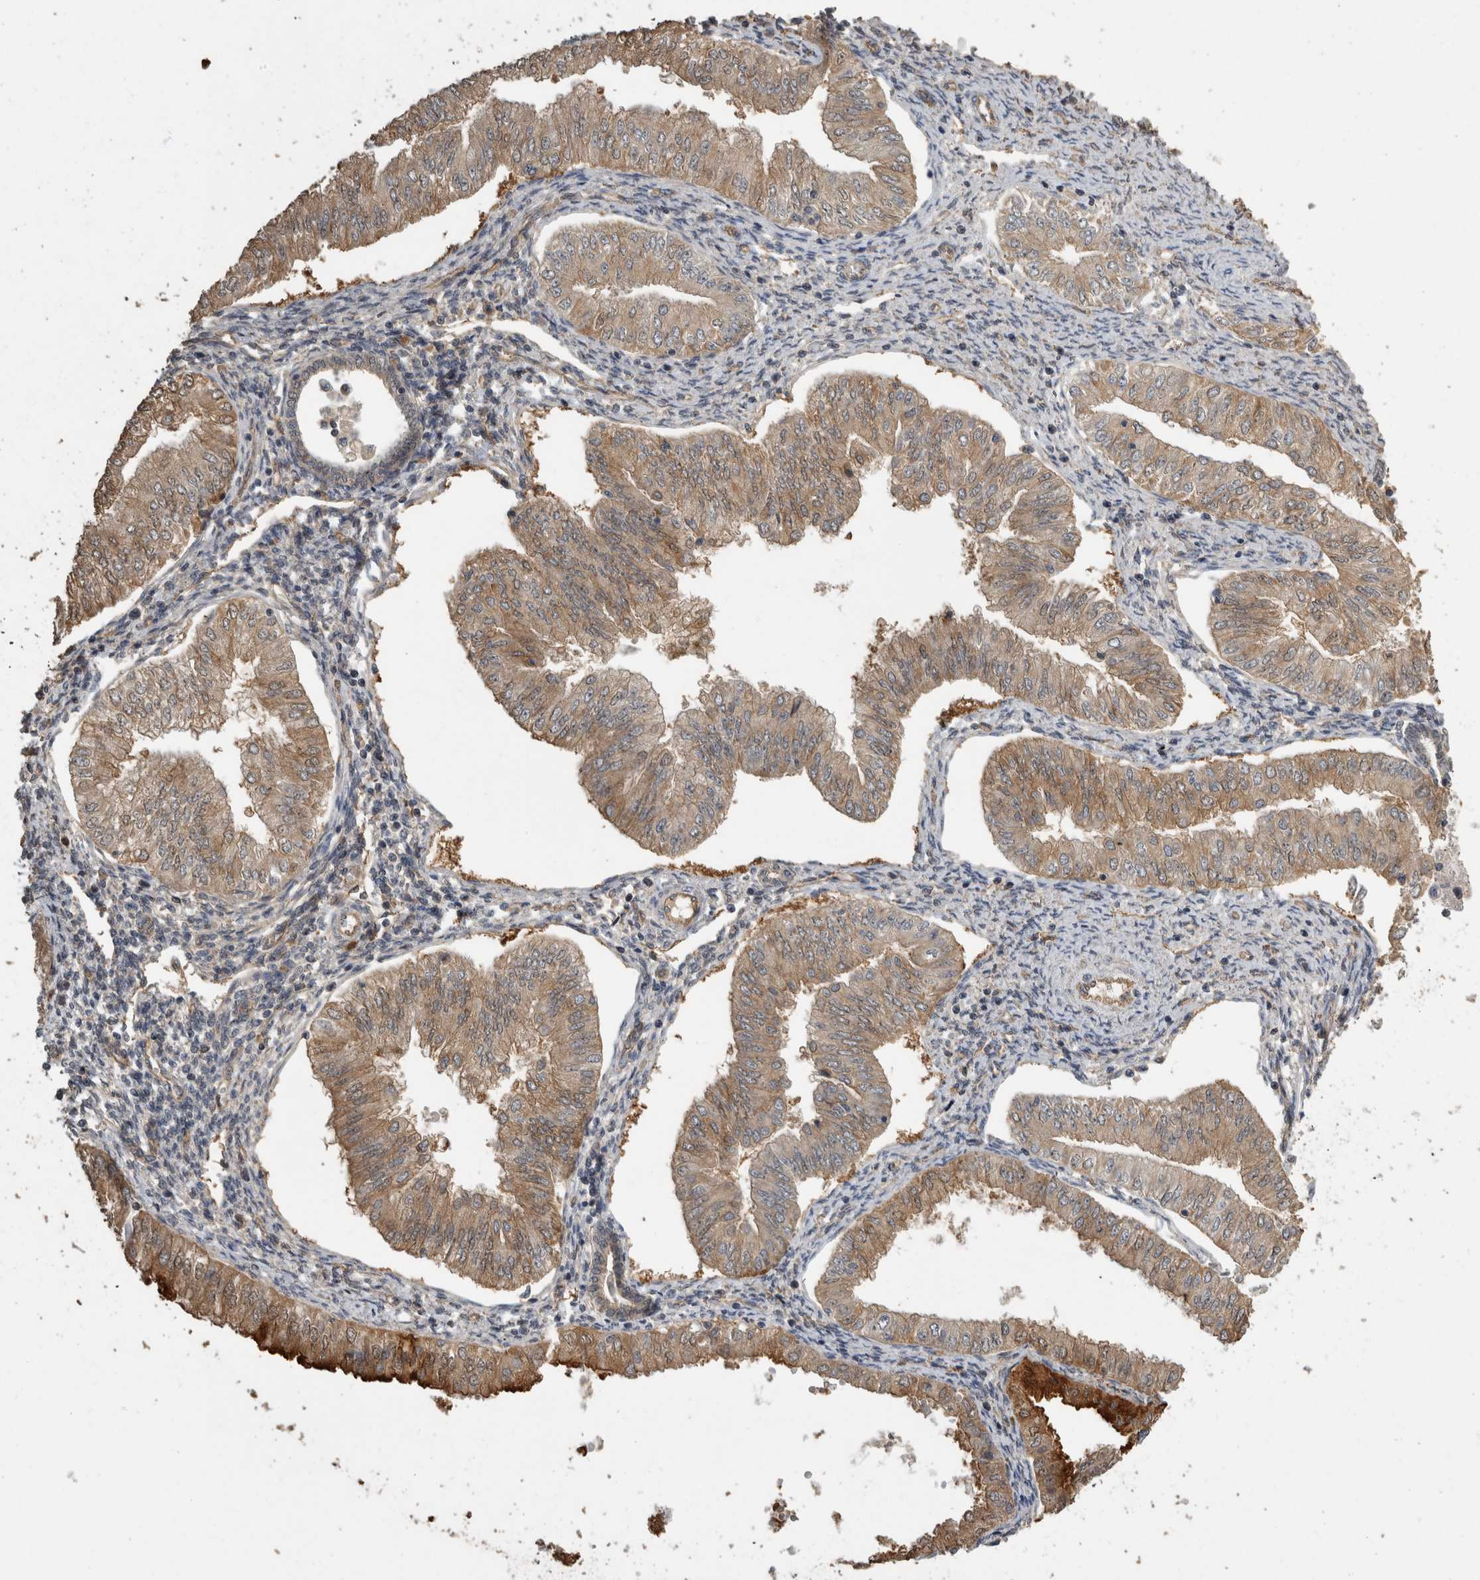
{"staining": {"intensity": "moderate", "quantity": ">75%", "location": "cytoplasmic/membranous"}, "tissue": "endometrial cancer", "cell_type": "Tumor cells", "image_type": "cancer", "snomed": [{"axis": "morphology", "description": "Normal tissue, NOS"}, {"axis": "morphology", "description": "Adenocarcinoma, NOS"}, {"axis": "topography", "description": "Endometrium"}], "caption": "Human endometrial adenocarcinoma stained with a brown dye demonstrates moderate cytoplasmic/membranous positive expression in about >75% of tumor cells.", "gene": "RHPN1", "patient": {"sex": "female", "age": 53}}